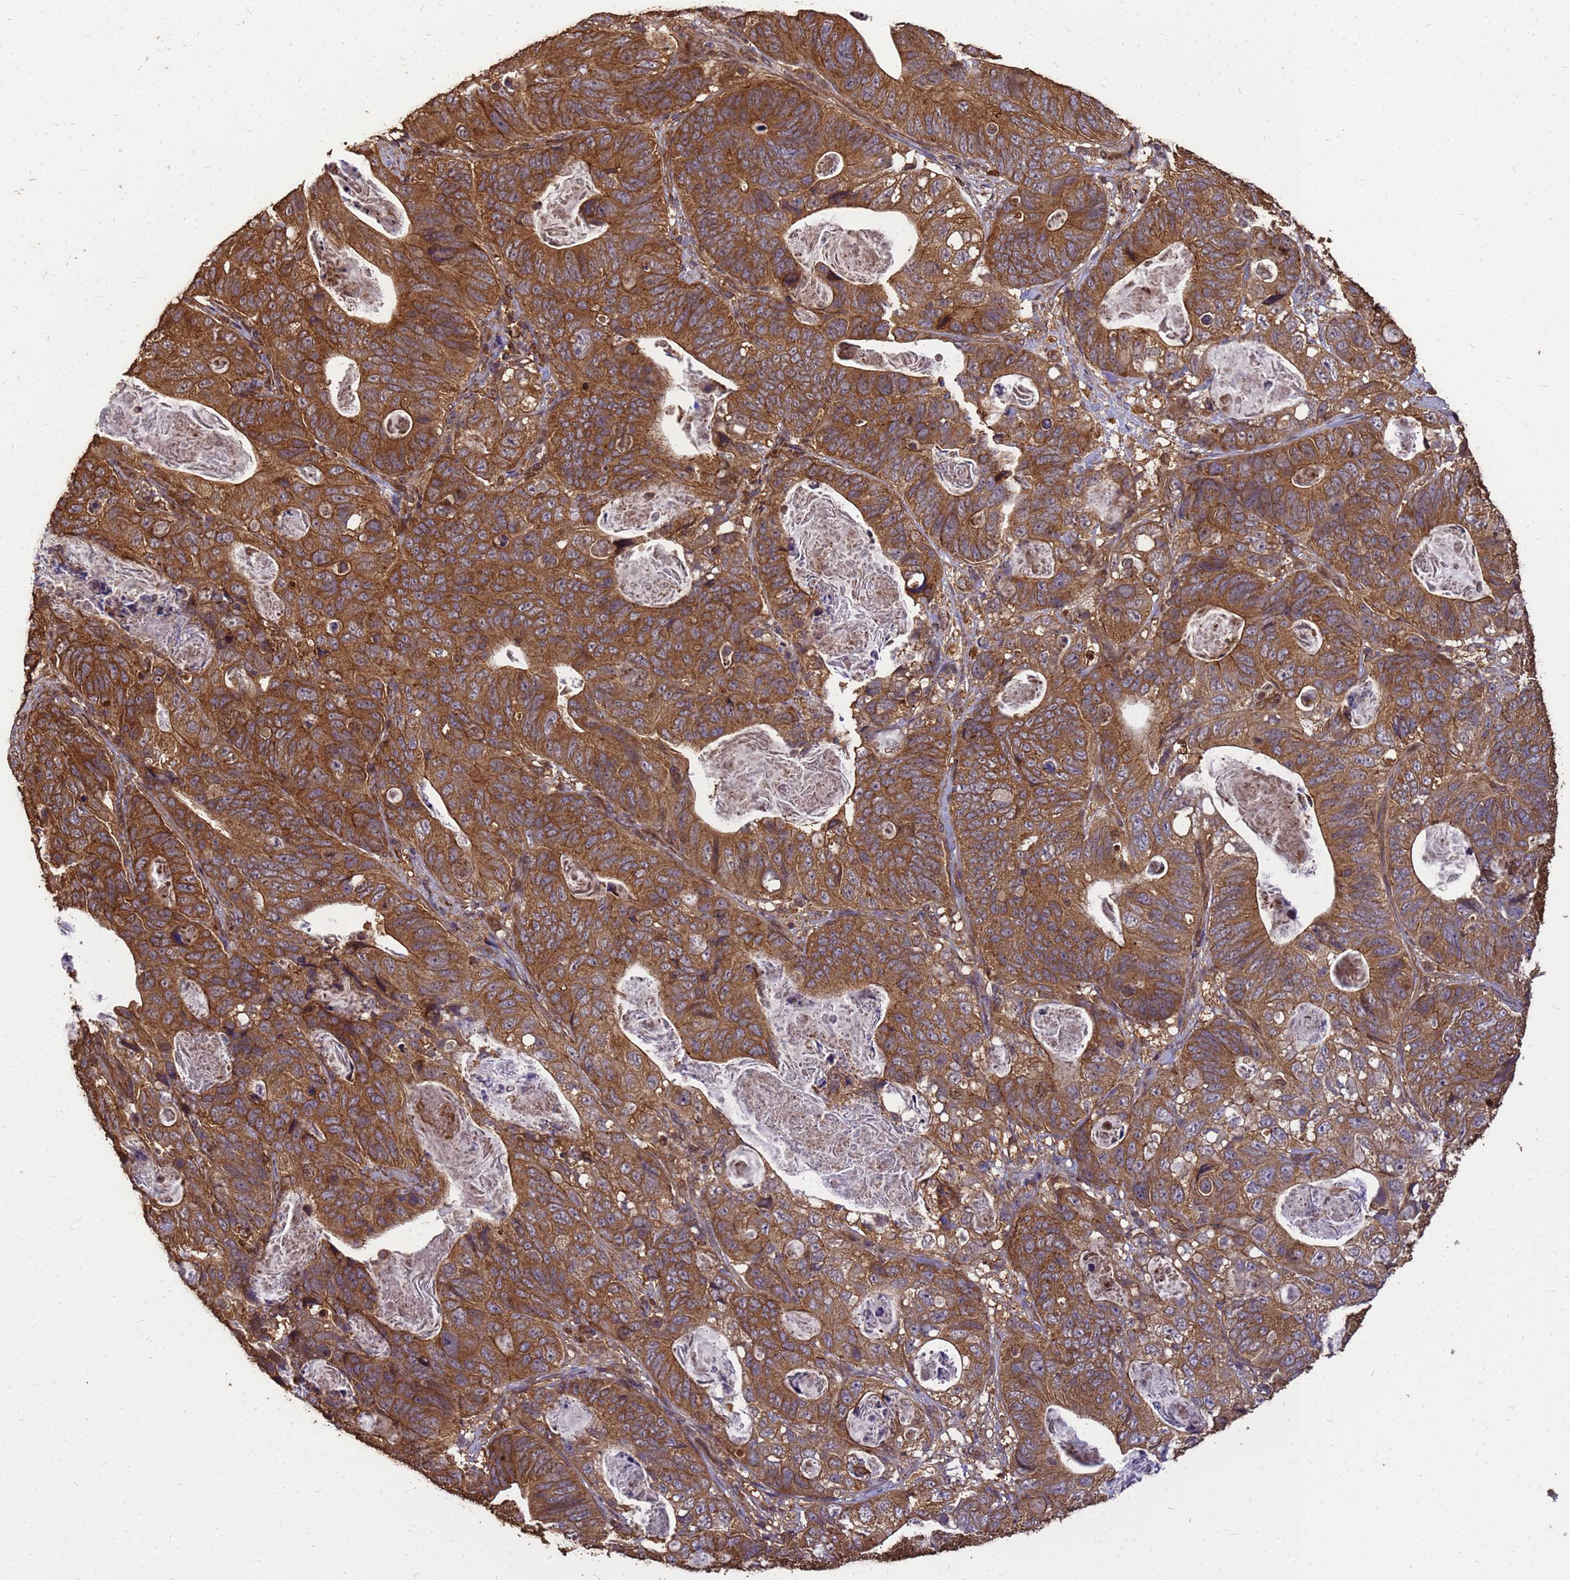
{"staining": {"intensity": "moderate", "quantity": ">75%", "location": "cytoplasmic/membranous"}, "tissue": "stomach cancer", "cell_type": "Tumor cells", "image_type": "cancer", "snomed": [{"axis": "morphology", "description": "Normal tissue, NOS"}, {"axis": "morphology", "description": "Adenocarcinoma, NOS"}, {"axis": "topography", "description": "Stomach"}], "caption": "Adenocarcinoma (stomach) stained for a protein (brown) shows moderate cytoplasmic/membranous positive positivity in about >75% of tumor cells.", "gene": "ZNF618", "patient": {"sex": "female", "age": 89}}